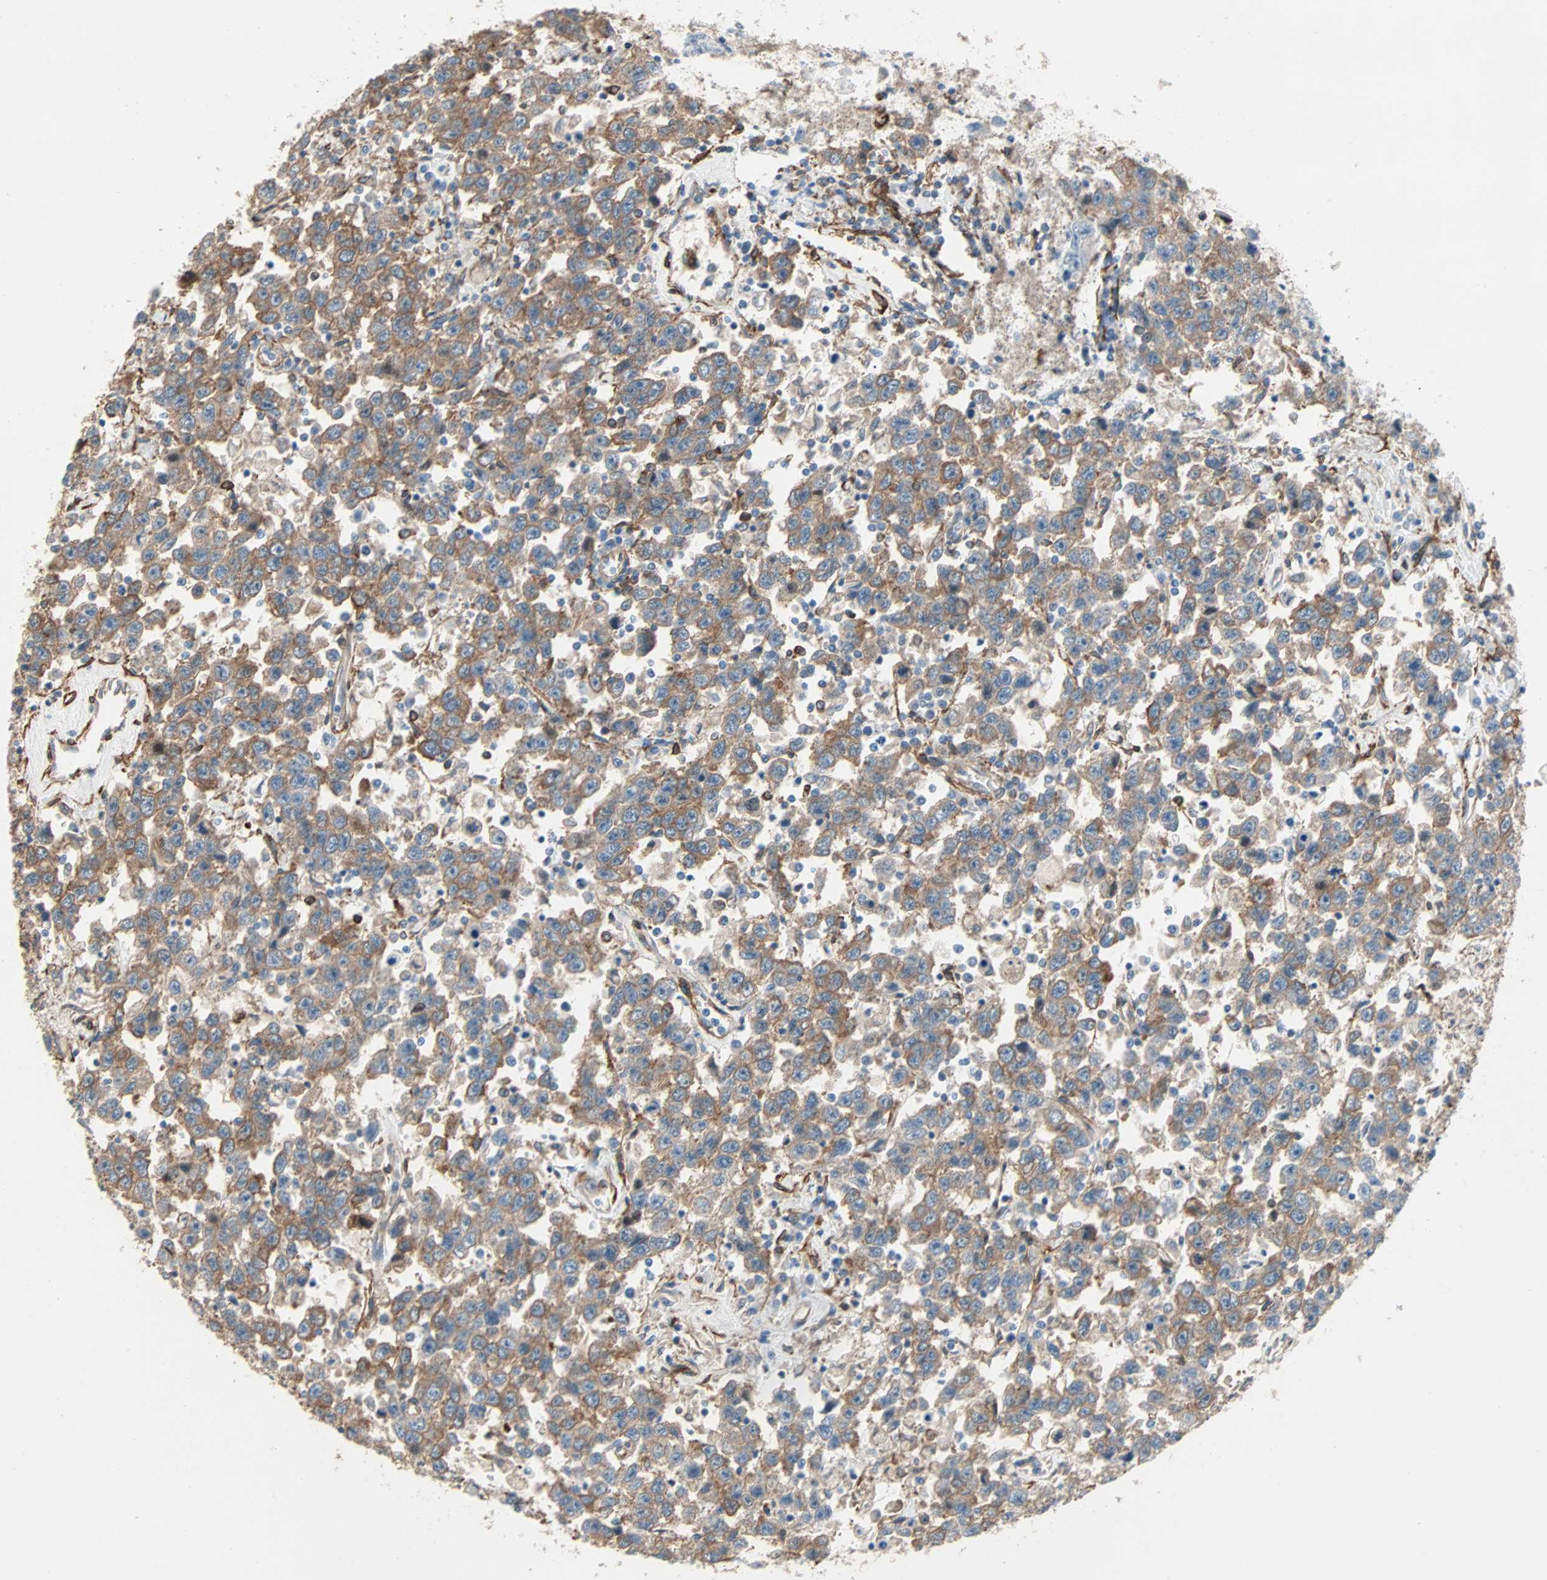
{"staining": {"intensity": "moderate", "quantity": ">75%", "location": "cytoplasmic/membranous"}, "tissue": "testis cancer", "cell_type": "Tumor cells", "image_type": "cancer", "snomed": [{"axis": "morphology", "description": "Seminoma, NOS"}, {"axis": "topography", "description": "Testis"}], "caption": "Immunohistochemical staining of human testis cancer exhibits medium levels of moderate cytoplasmic/membranous expression in approximately >75% of tumor cells.", "gene": "EPB41L2", "patient": {"sex": "male", "age": 41}}